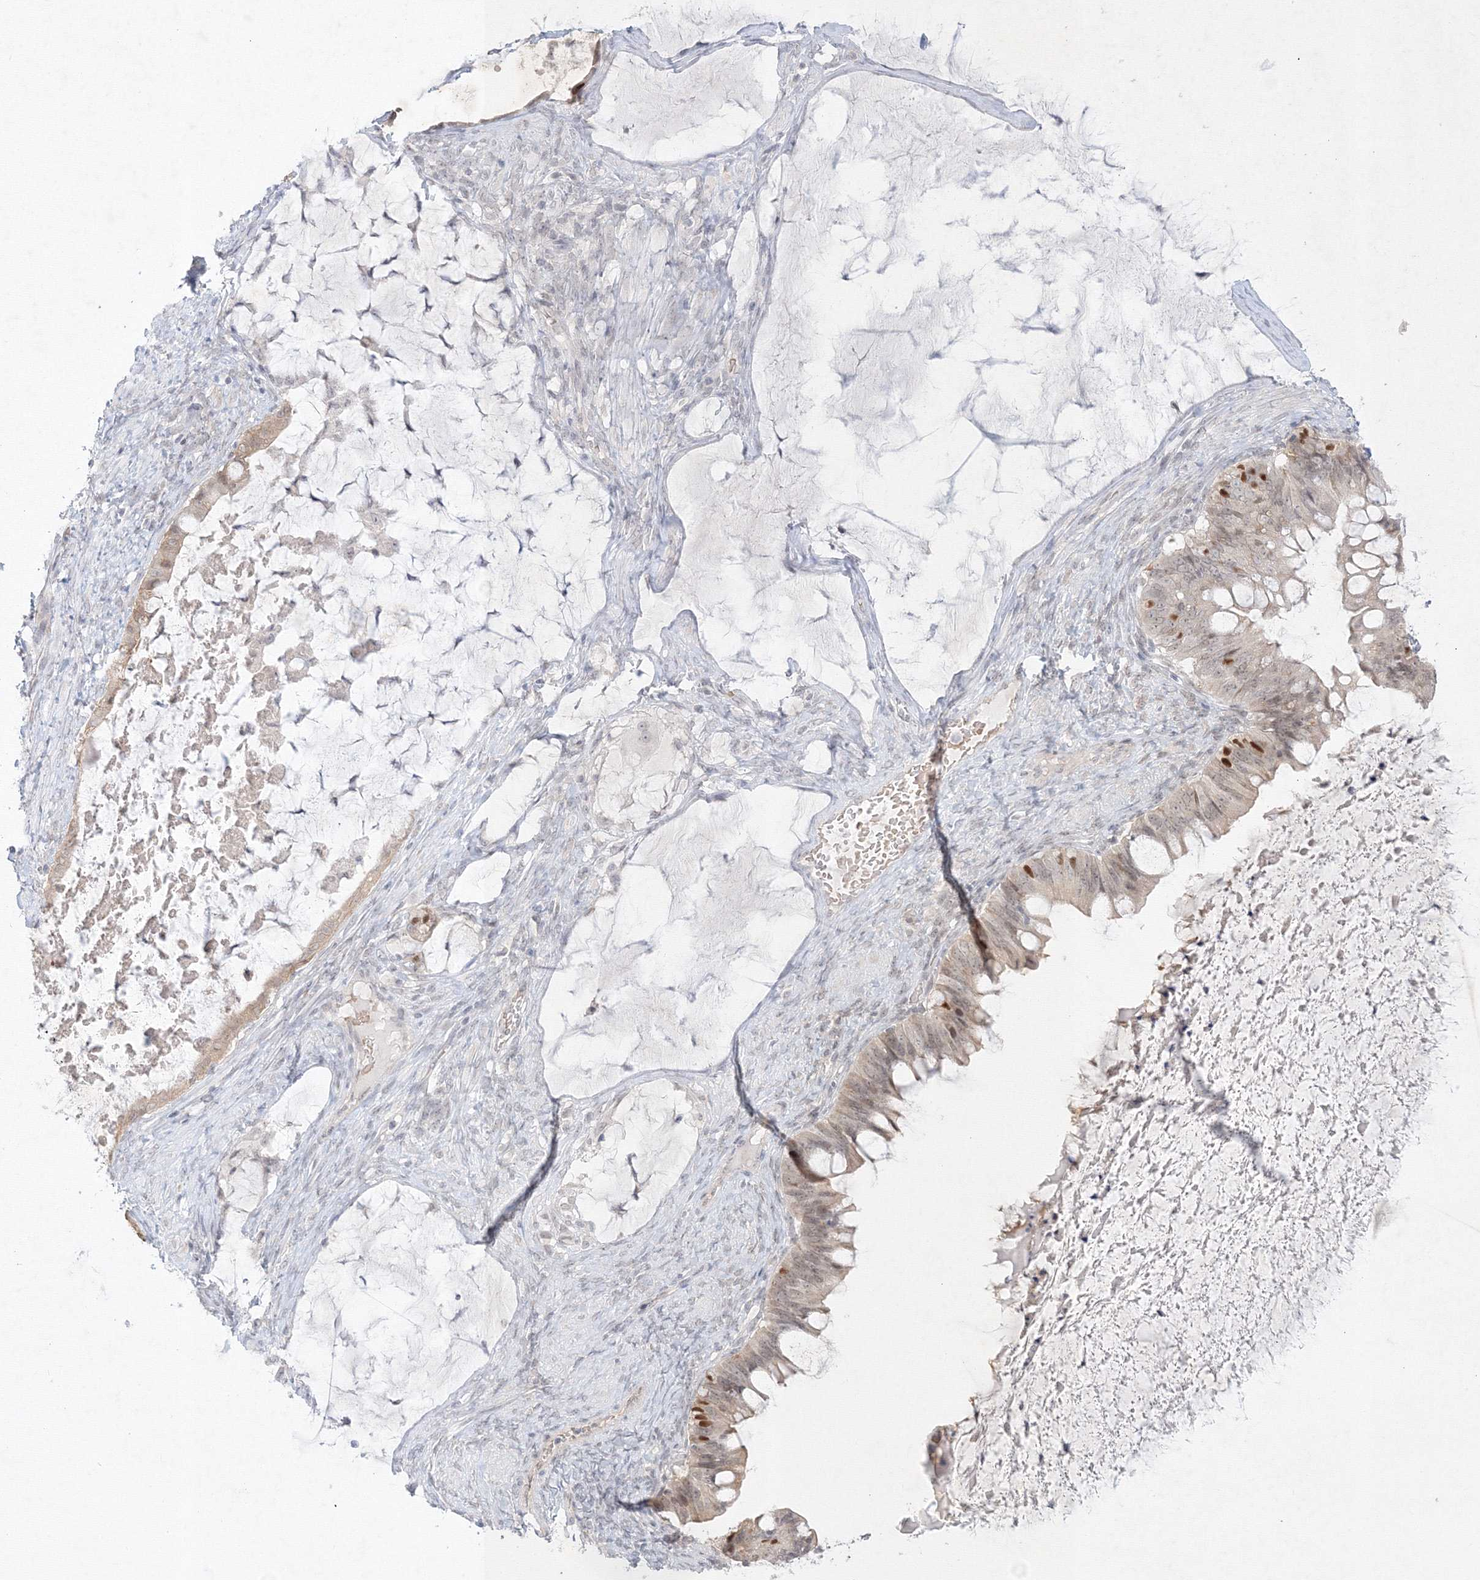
{"staining": {"intensity": "strong", "quantity": "<25%", "location": "cytoplasmic/membranous,nuclear"}, "tissue": "ovarian cancer", "cell_type": "Tumor cells", "image_type": "cancer", "snomed": [{"axis": "morphology", "description": "Cystadenocarcinoma, mucinous, NOS"}, {"axis": "topography", "description": "Ovary"}], "caption": "A high-resolution micrograph shows immunohistochemistry (IHC) staining of ovarian cancer (mucinous cystadenocarcinoma), which reveals strong cytoplasmic/membranous and nuclear positivity in approximately <25% of tumor cells. The staining is performed using DAB brown chromogen to label protein expression. The nuclei are counter-stained blue using hematoxylin.", "gene": "NXPE3", "patient": {"sex": "female", "age": 61}}